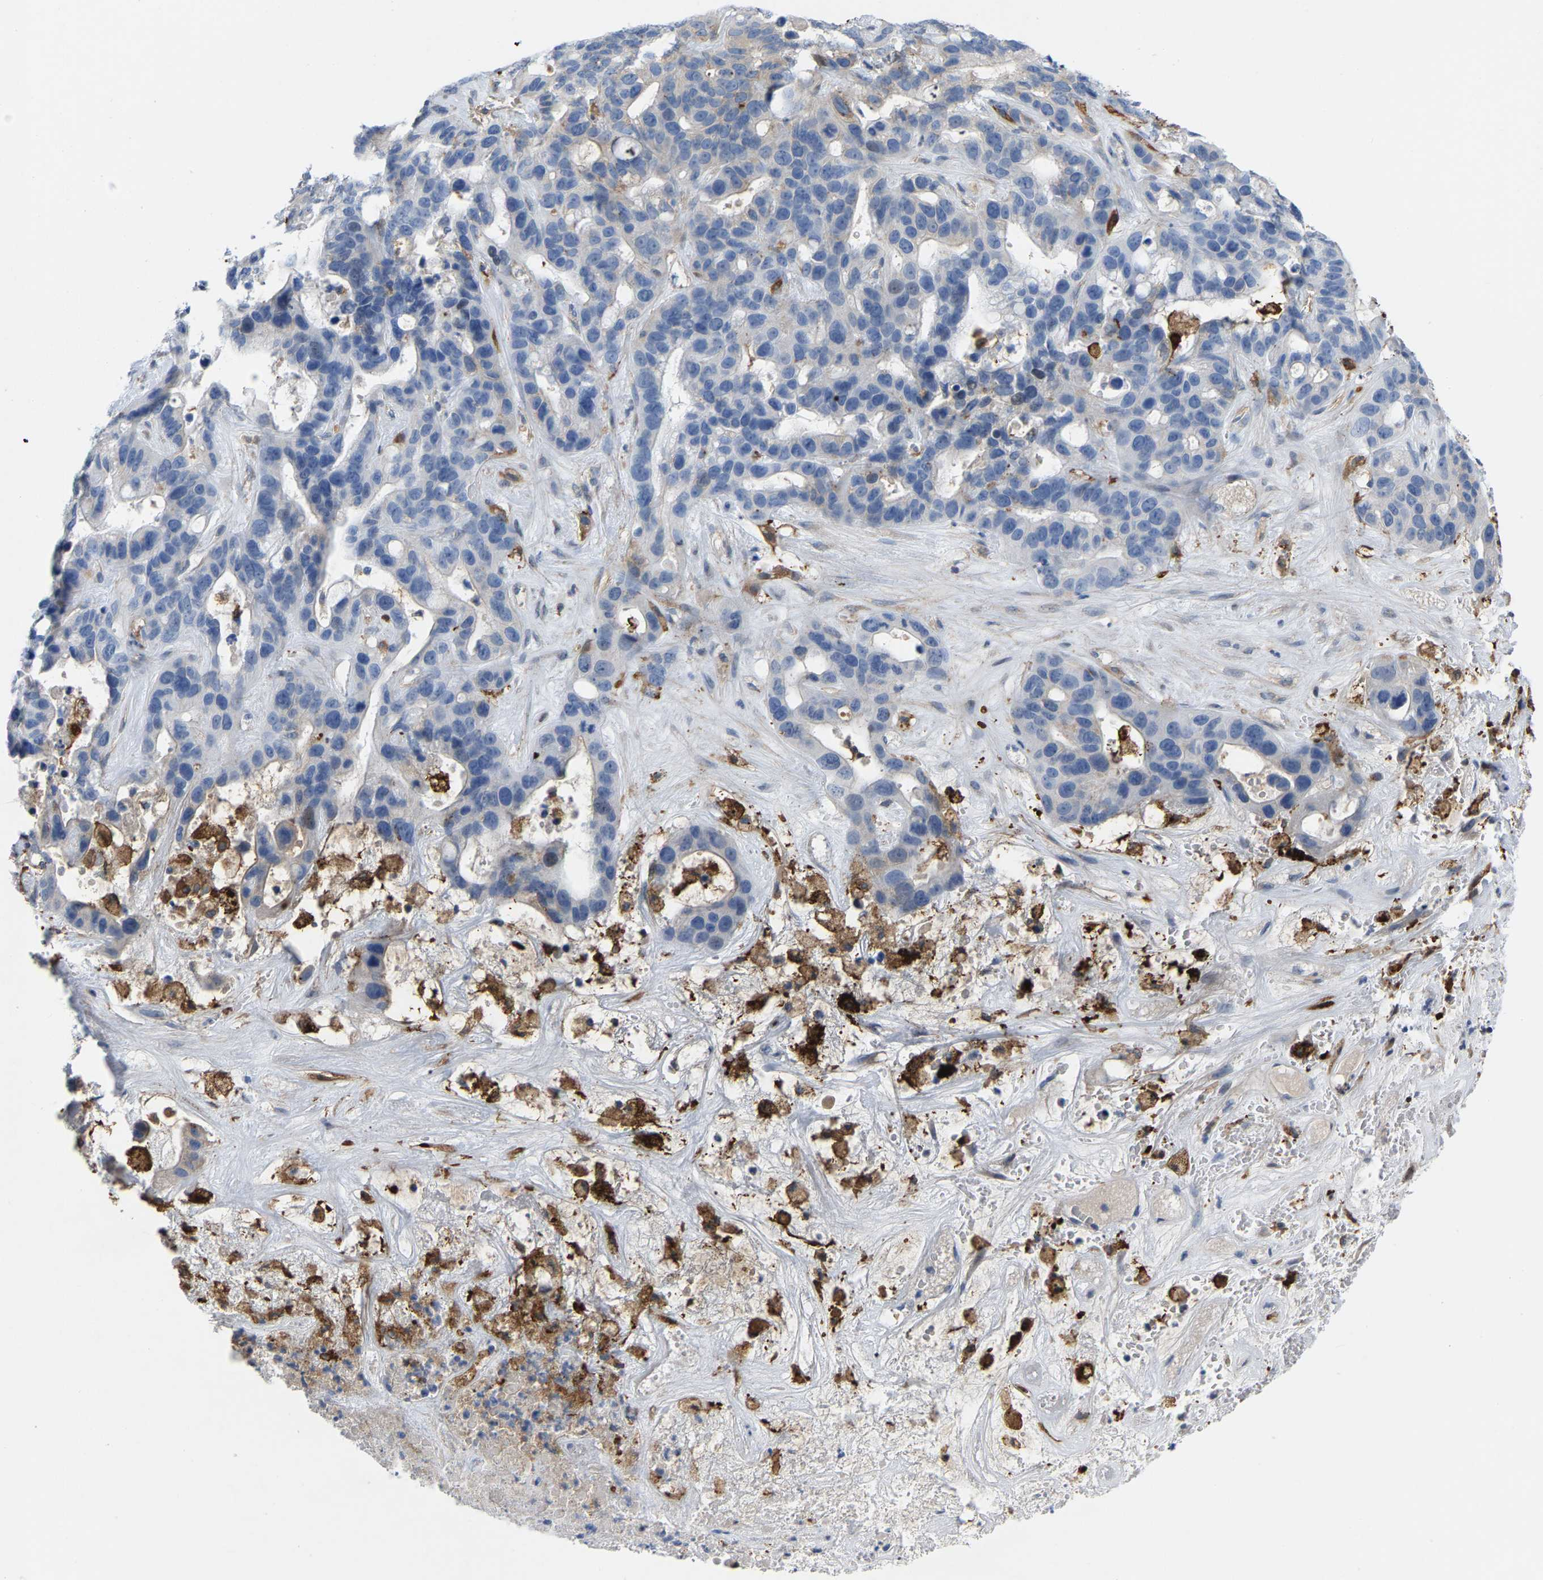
{"staining": {"intensity": "negative", "quantity": "none", "location": "none"}, "tissue": "liver cancer", "cell_type": "Tumor cells", "image_type": "cancer", "snomed": [{"axis": "morphology", "description": "Cholangiocarcinoma"}, {"axis": "topography", "description": "Liver"}], "caption": "Immunohistochemistry (IHC) histopathology image of neoplastic tissue: liver cholangiocarcinoma stained with DAB reveals no significant protein staining in tumor cells.", "gene": "ABTB2", "patient": {"sex": "female", "age": 65}}